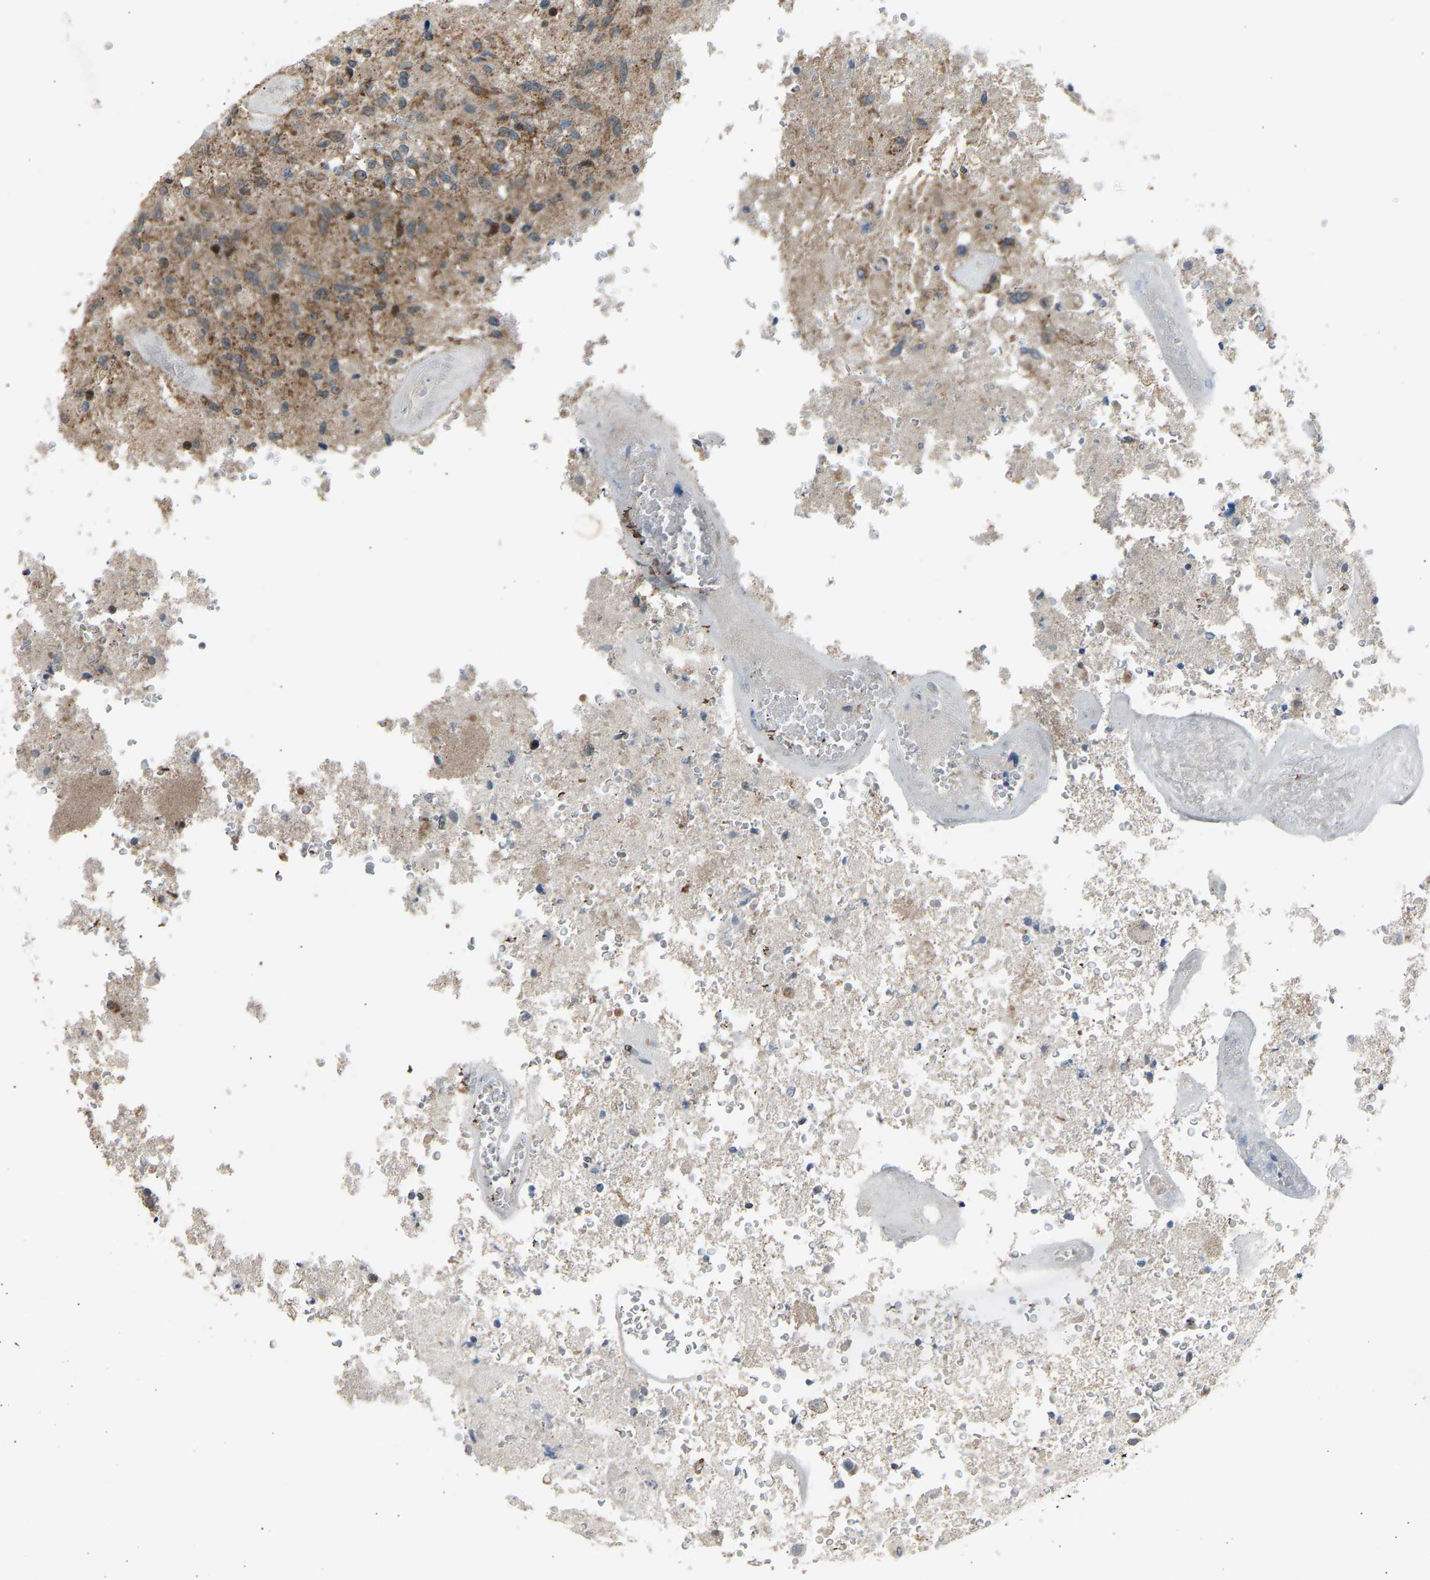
{"staining": {"intensity": "moderate", "quantity": "<25%", "location": "cytoplasmic/membranous"}, "tissue": "glioma", "cell_type": "Tumor cells", "image_type": "cancer", "snomed": [{"axis": "morphology", "description": "Normal tissue, NOS"}, {"axis": "morphology", "description": "Glioma, malignant, High grade"}, {"axis": "topography", "description": "Cerebral cortex"}], "caption": "Moderate cytoplasmic/membranous protein expression is appreciated in about <25% of tumor cells in glioma.", "gene": "VPS41", "patient": {"sex": "male", "age": 77}}